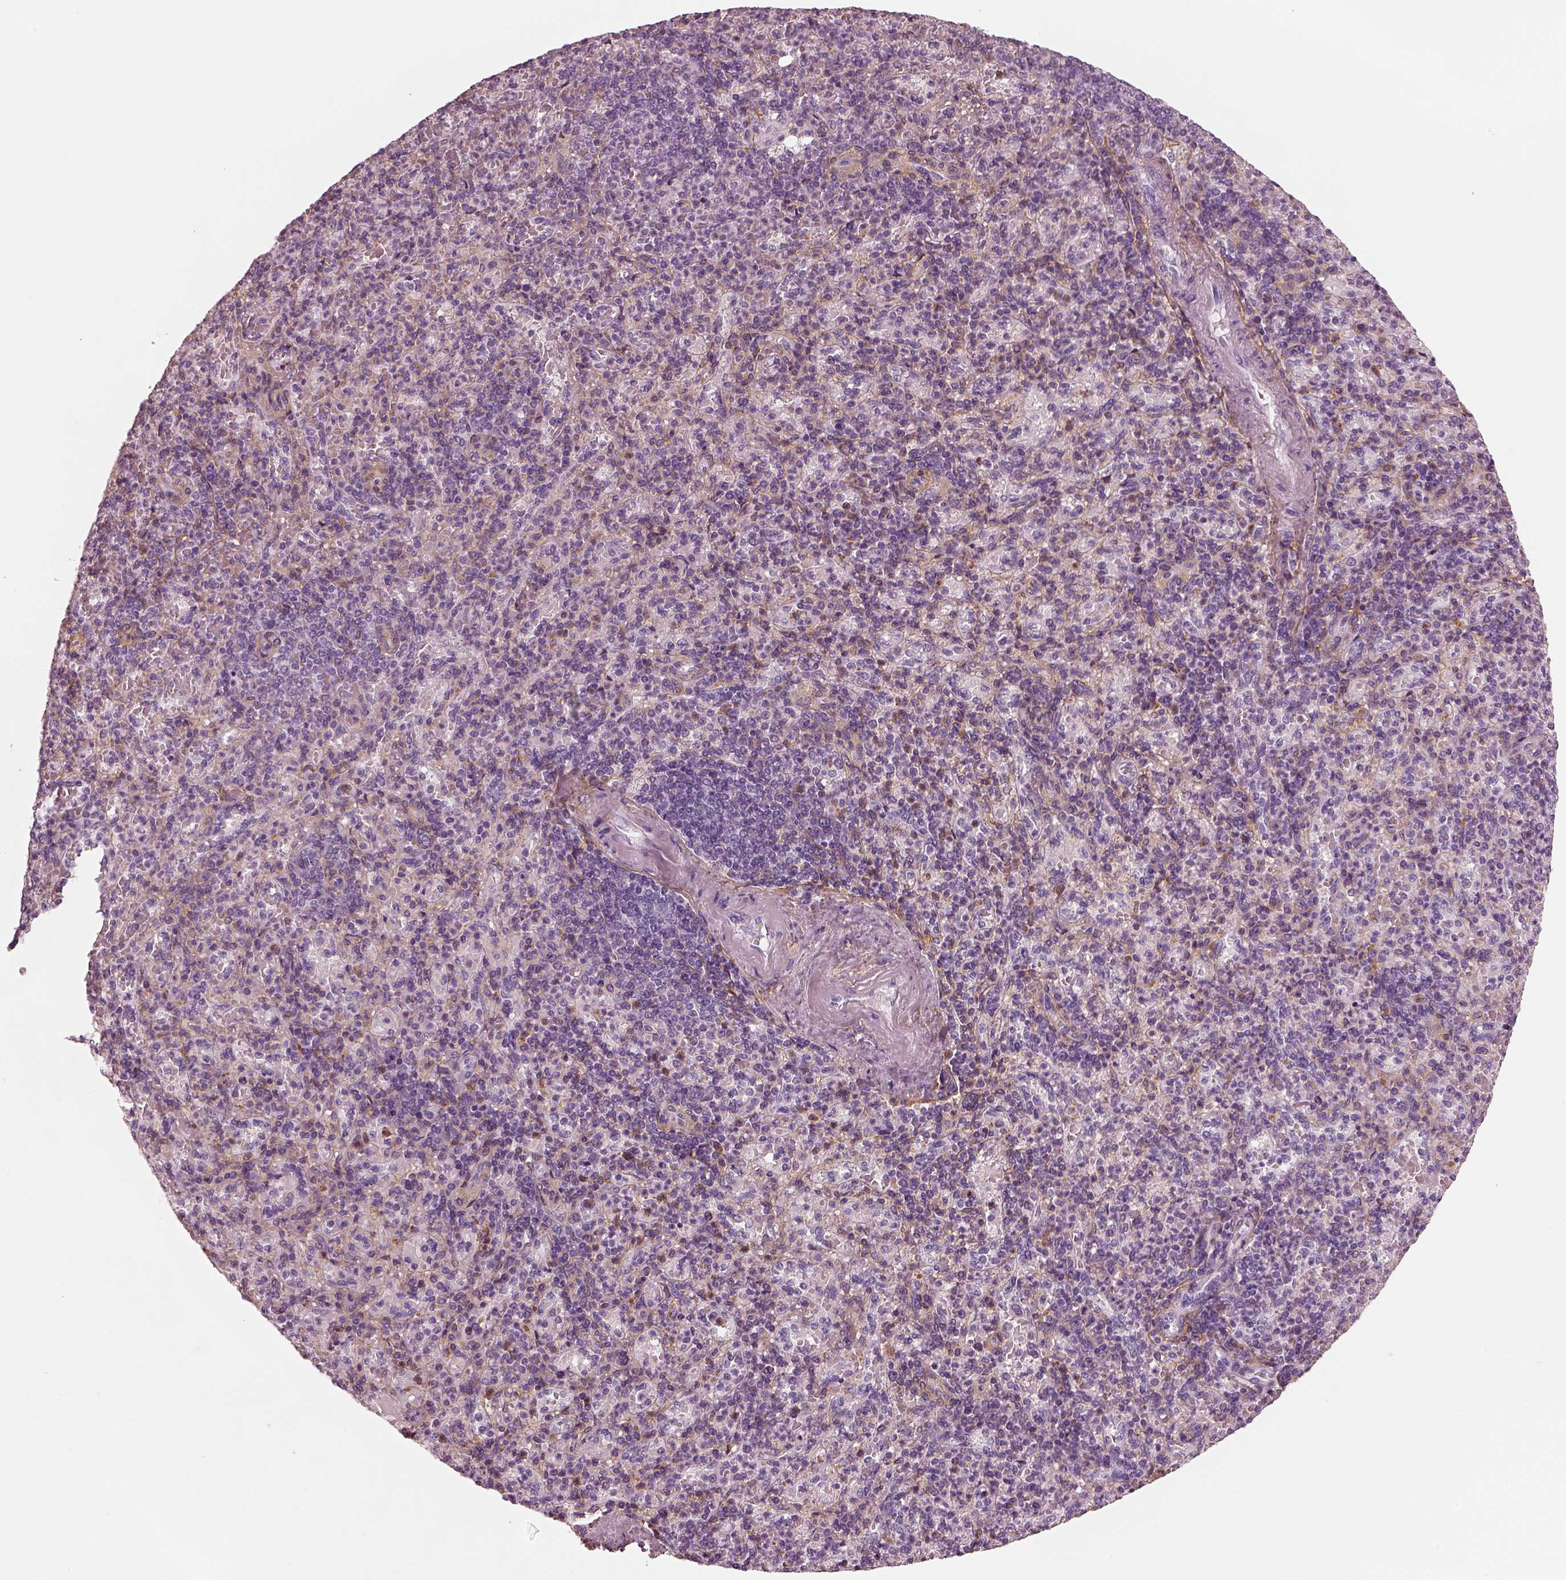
{"staining": {"intensity": "weak", "quantity": "<25%", "location": "cytoplasmic/membranous"}, "tissue": "spleen", "cell_type": "Cells in red pulp", "image_type": "normal", "snomed": [{"axis": "morphology", "description": "Normal tissue, NOS"}, {"axis": "topography", "description": "Spleen"}], "caption": "This photomicrograph is of normal spleen stained with IHC to label a protein in brown with the nuclei are counter-stained blue. There is no expression in cells in red pulp. (Immunohistochemistry, brightfield microscopy, high magnification).", "gene": "TRIM69", "patient": {"sex": "female", "age": 74}}